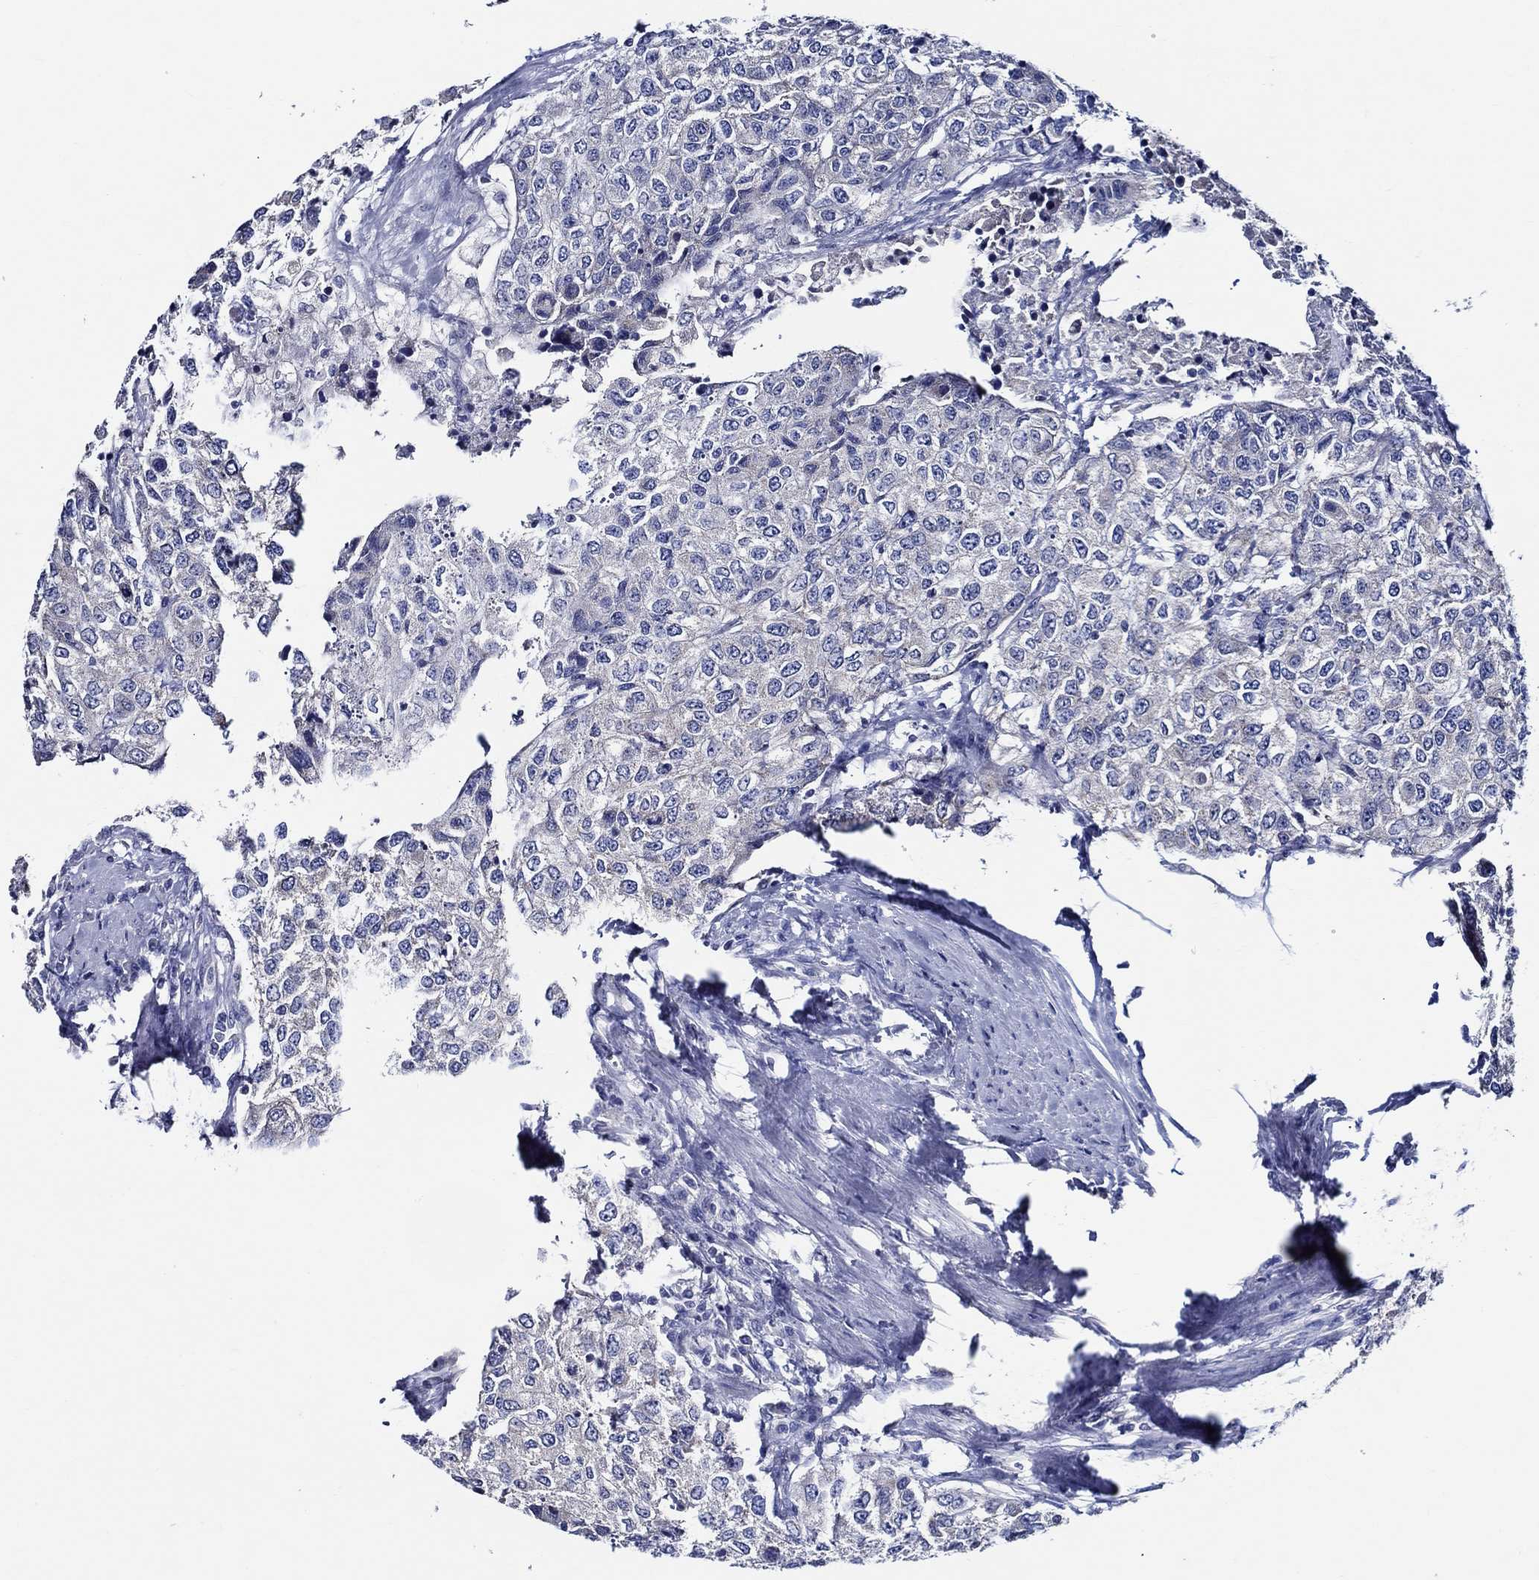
{"staining": {"intensity": "negative", "quantity": "none", "location": "none"}, "tissue": "urothelial cancer", "cell_type": "Tumor cells", "image_type": "cancer", "snomed": [{"axis": "morphology", "description": "Urothelial carcinoma, High grade"}, {"axis": "topography", "description": "Urinary bladder"}], "caption": "Human urothelial carcinoma (high-grade) stained for a protein using immunohistochemistry demonstrates no staining in tumor cells.", "gene": "SKOR1", "patient": {"sex": "female", "age": 78}}